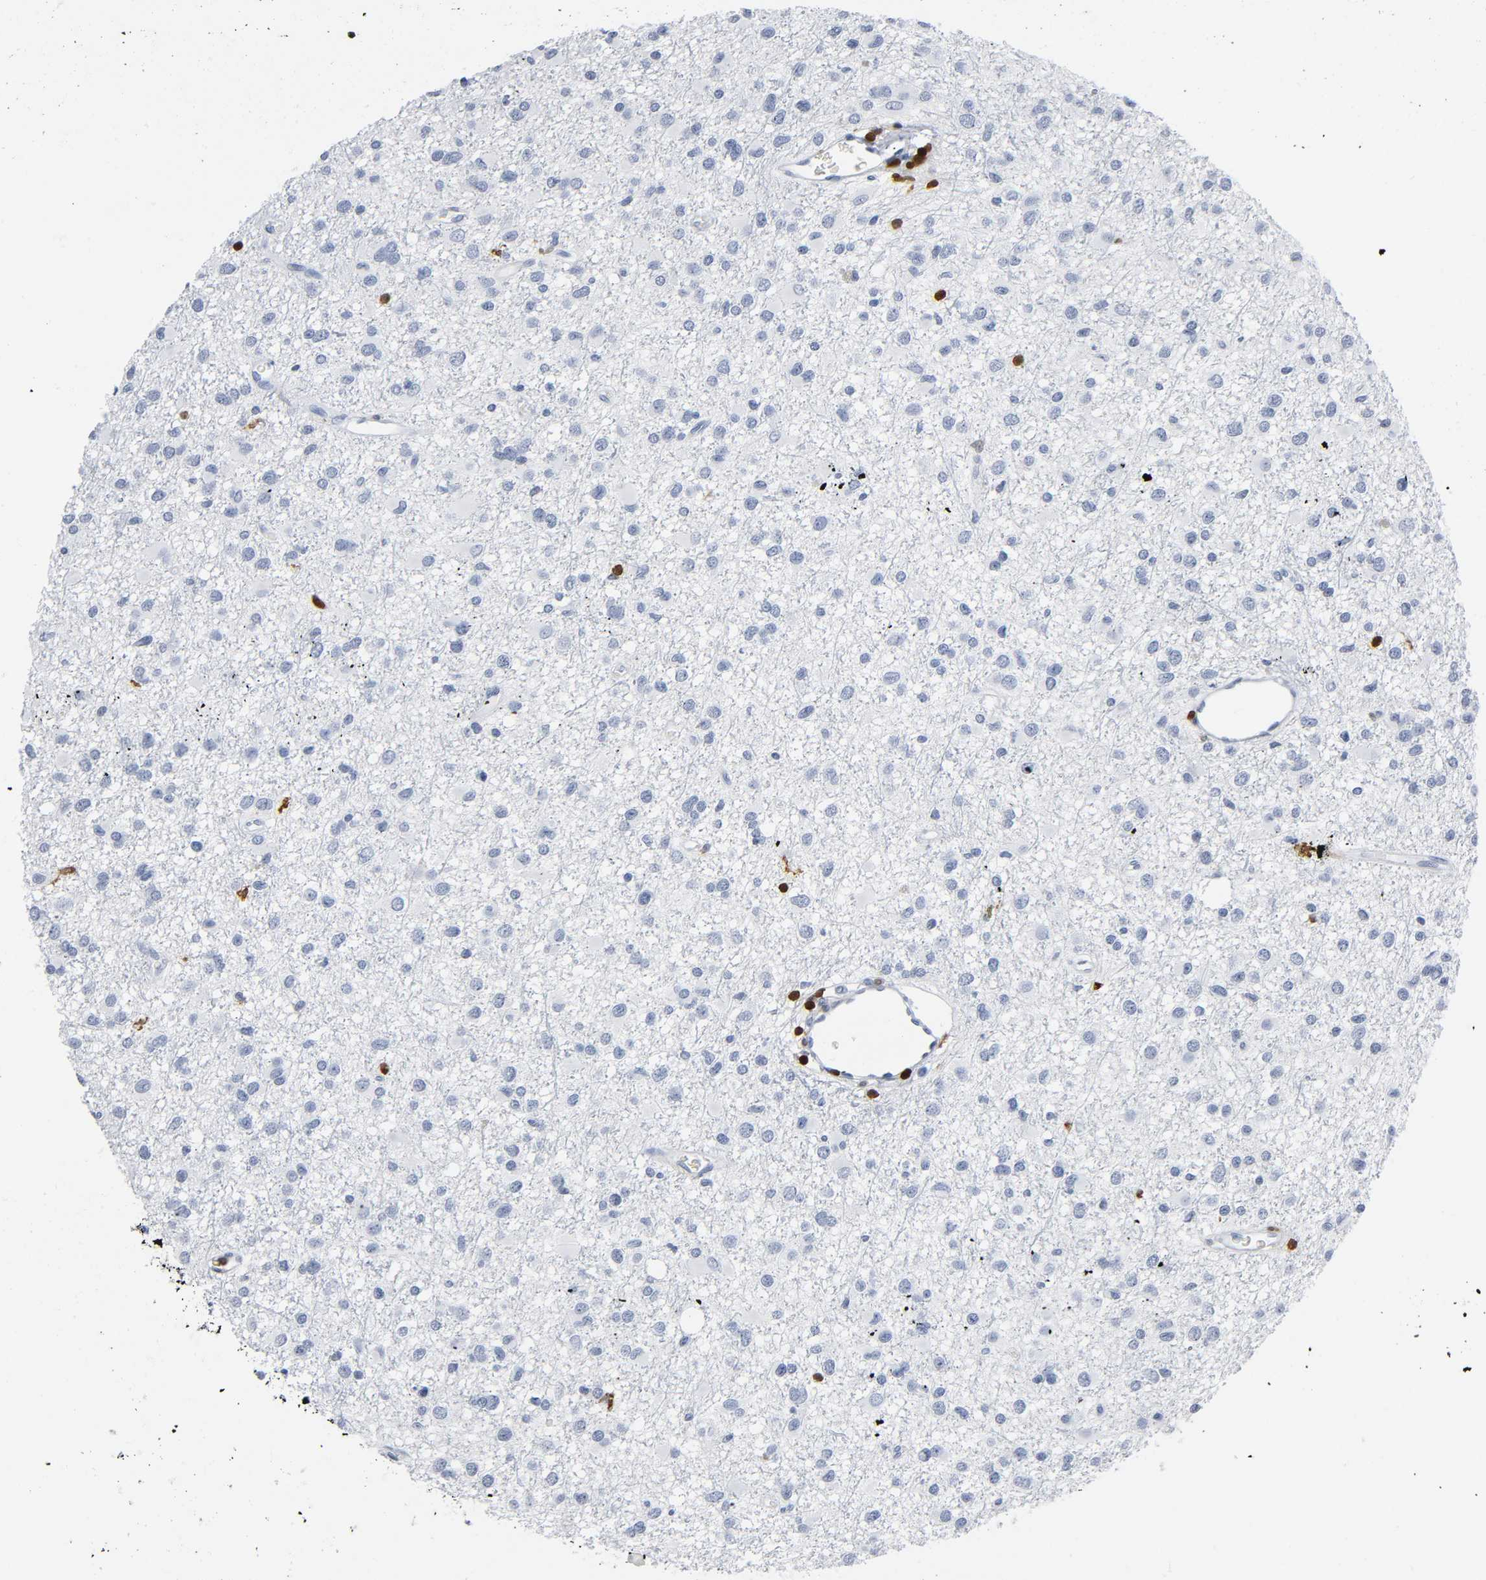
{"staining": {"intensity": "negative", "quantity": "none", "location": "none"}, "tissue": "glioma", "cell_type": "Tumor cells", "image_type": "cancer", "snomed": [{"axis": "morphology", "description": "Glioma, malignant, Low grade"}, {"axis": "topography", "description": "Brain"}], "caption": "Malignant glioma (low-grade) stained for a protein using IHC exhibits no expression tumor cells.", "gene": "DOK2", "patient": {"sex": "male", "age": 42}}